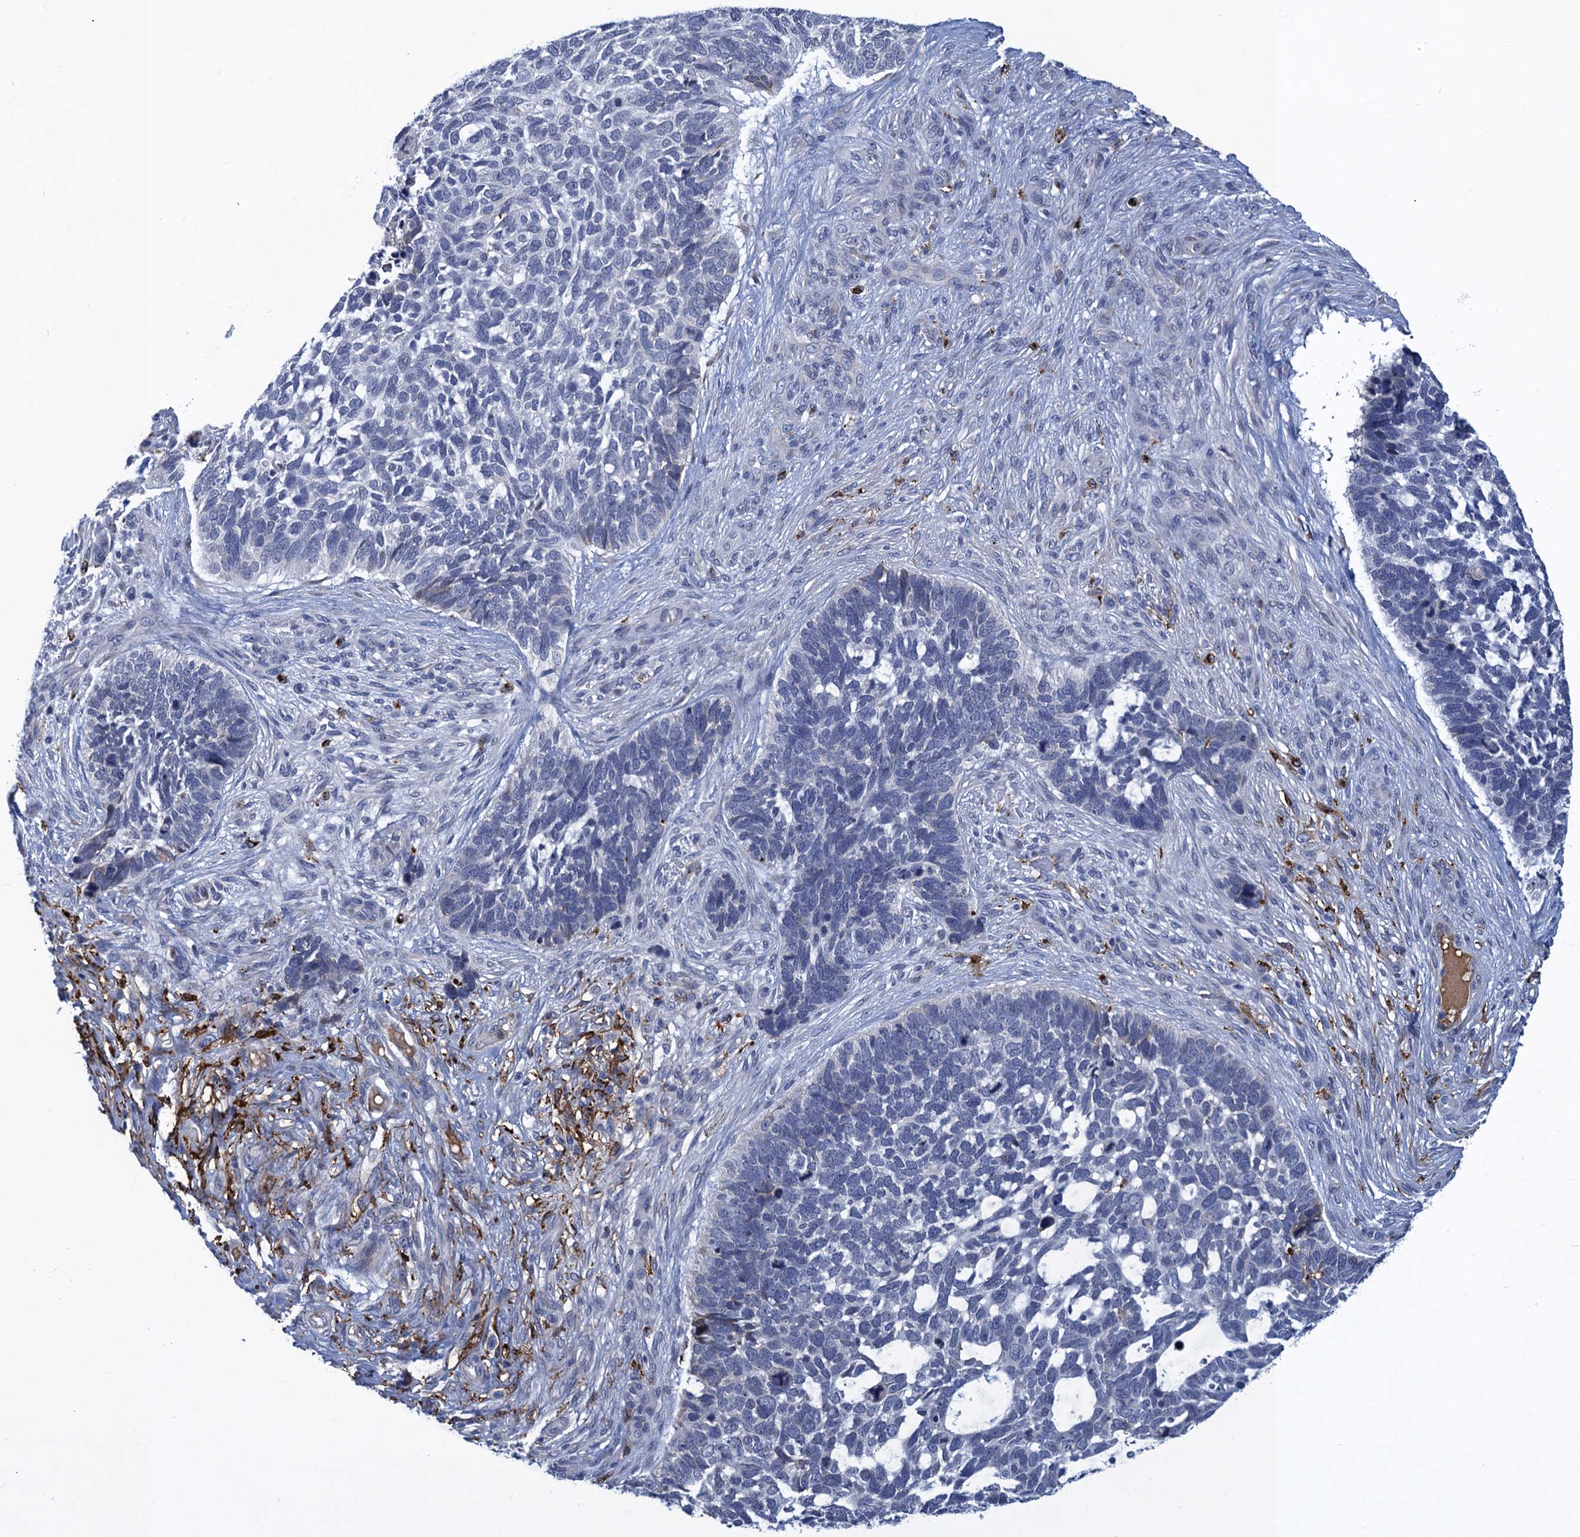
{"staining": {"intensity": "negative", "quantity": "none", "location": "none"}, "tissue": "skin cancer", "cell_type": "Tumor cells", "image_type": "cancer", "snomed": [{"axis": "morphology", "description": "Basal cell carcinoma"}, {"axis": "topography", "description": "Skin"}], "caption": "There is no significant expression in tumor cells of skin basal cell carcinoma.", "gene": "DNHD1", "patient": {"sex": "male", "age": 88}}